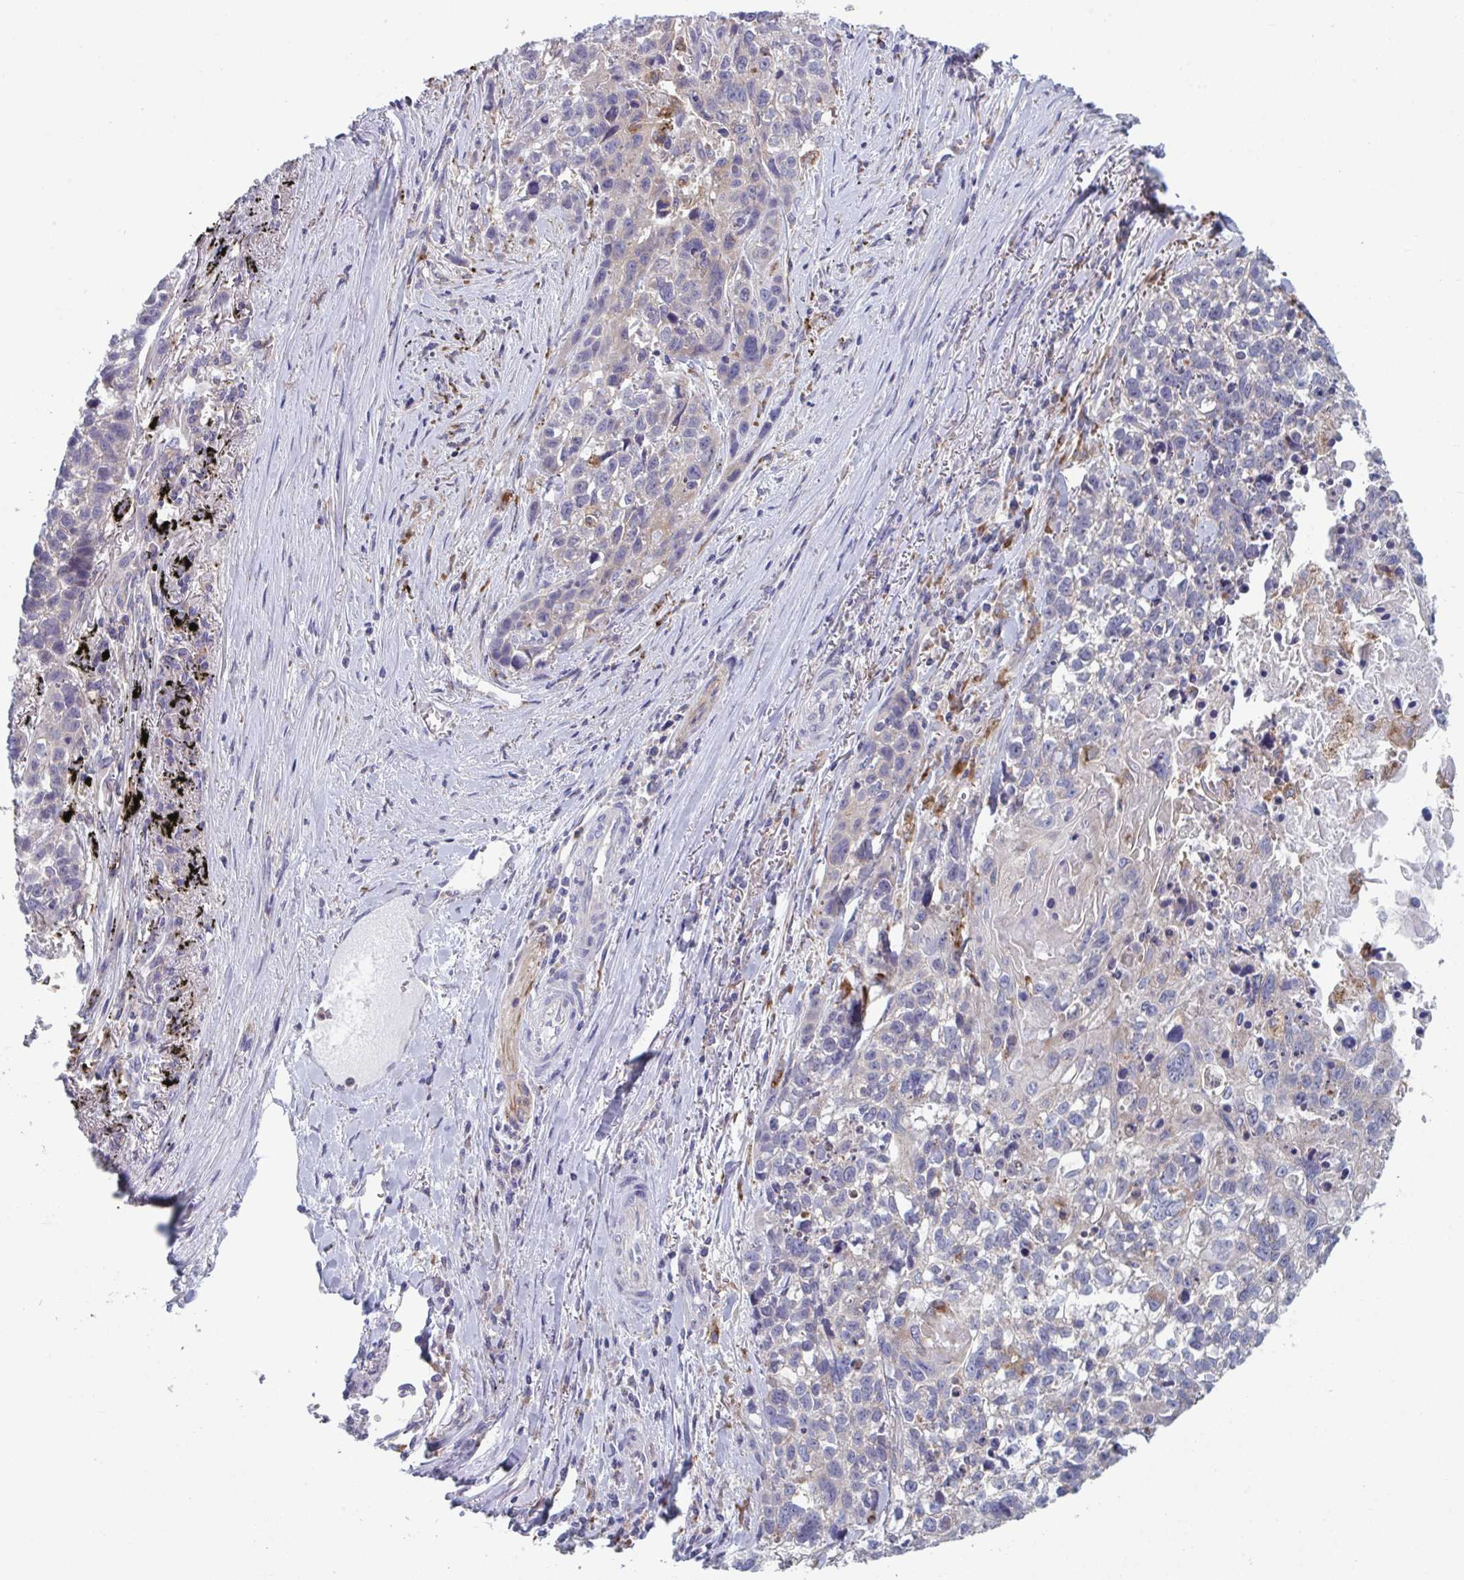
{"staining": {"intensity": "negative", "quantity": "none", "location": "none"}, "tissue": "lung cancer", "cell_type": "Tumor cells", "image_type": "cancer", "snomed": [{"axis": "morphology", "description": "Squamous cell carcinoma, NOS"}, {"axis": "topography", "description": "Lung"}], "caption": "IHC of human lung cancer (squamous cell carcinoma) exhibits no expression in tumor cells. Nuclei are stained in blue.", "gene": "NIPSNAP1", "patient": {"sex": "male", "age": 74}}